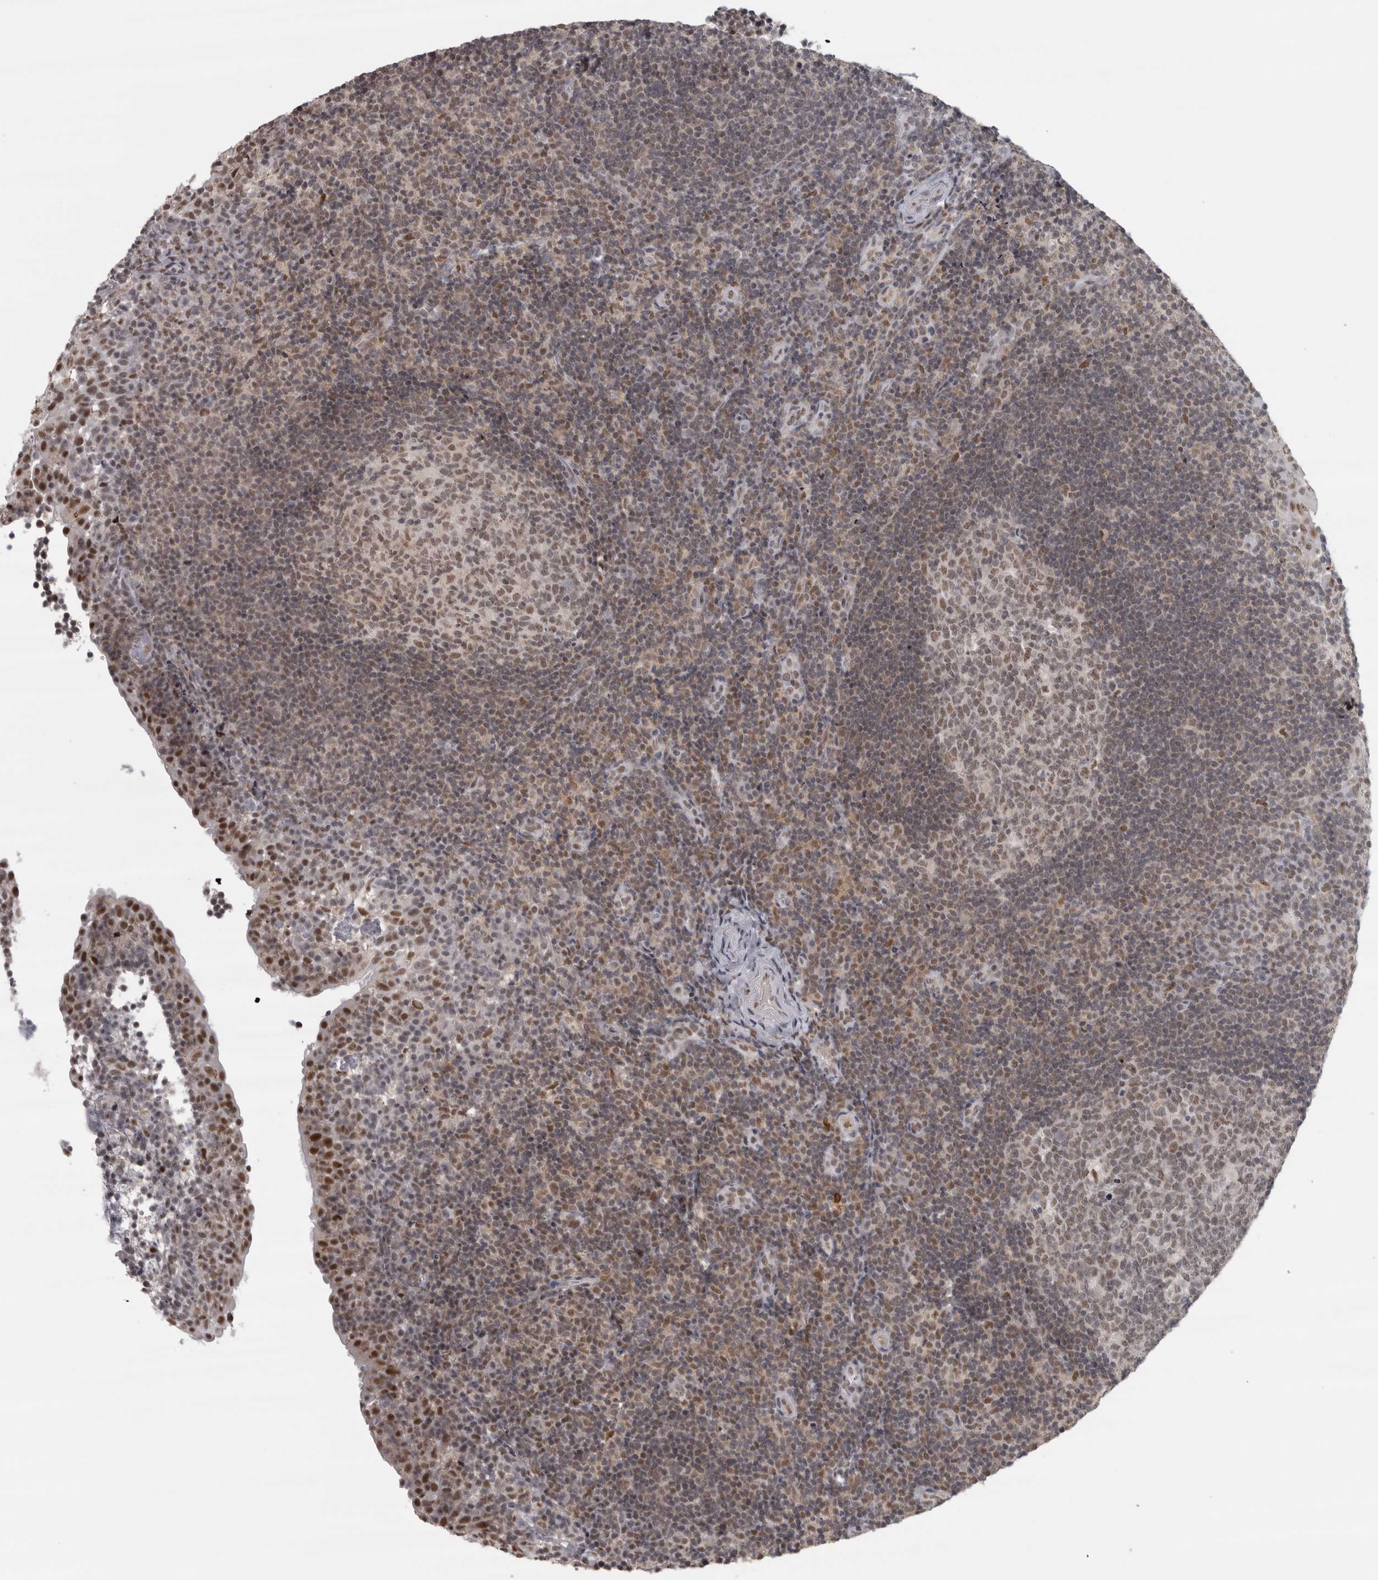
{"staining": {"intensity": "weak", "quantity": ">75%", "location": "nuclear"}, "tissue": "tonsil", "cell_type": "Germinal center cells", "image_type": "normal", "snomed": [{"axis": "morphology", "description": "Normal tissue, NOS"}, {"axis": "topography", "description": "Tonsil"}], "caption": "Immunohistochemistry (IHC) histopathology image of normal tonsil: tonsil stained using IHC exhibits low levels of weak protein expression localized specifically in the nuclear of germinal center cells, appearing as a nuclear brown color.", "gene": "MICU3", "patient": {"sex": "female", "age": 40}}